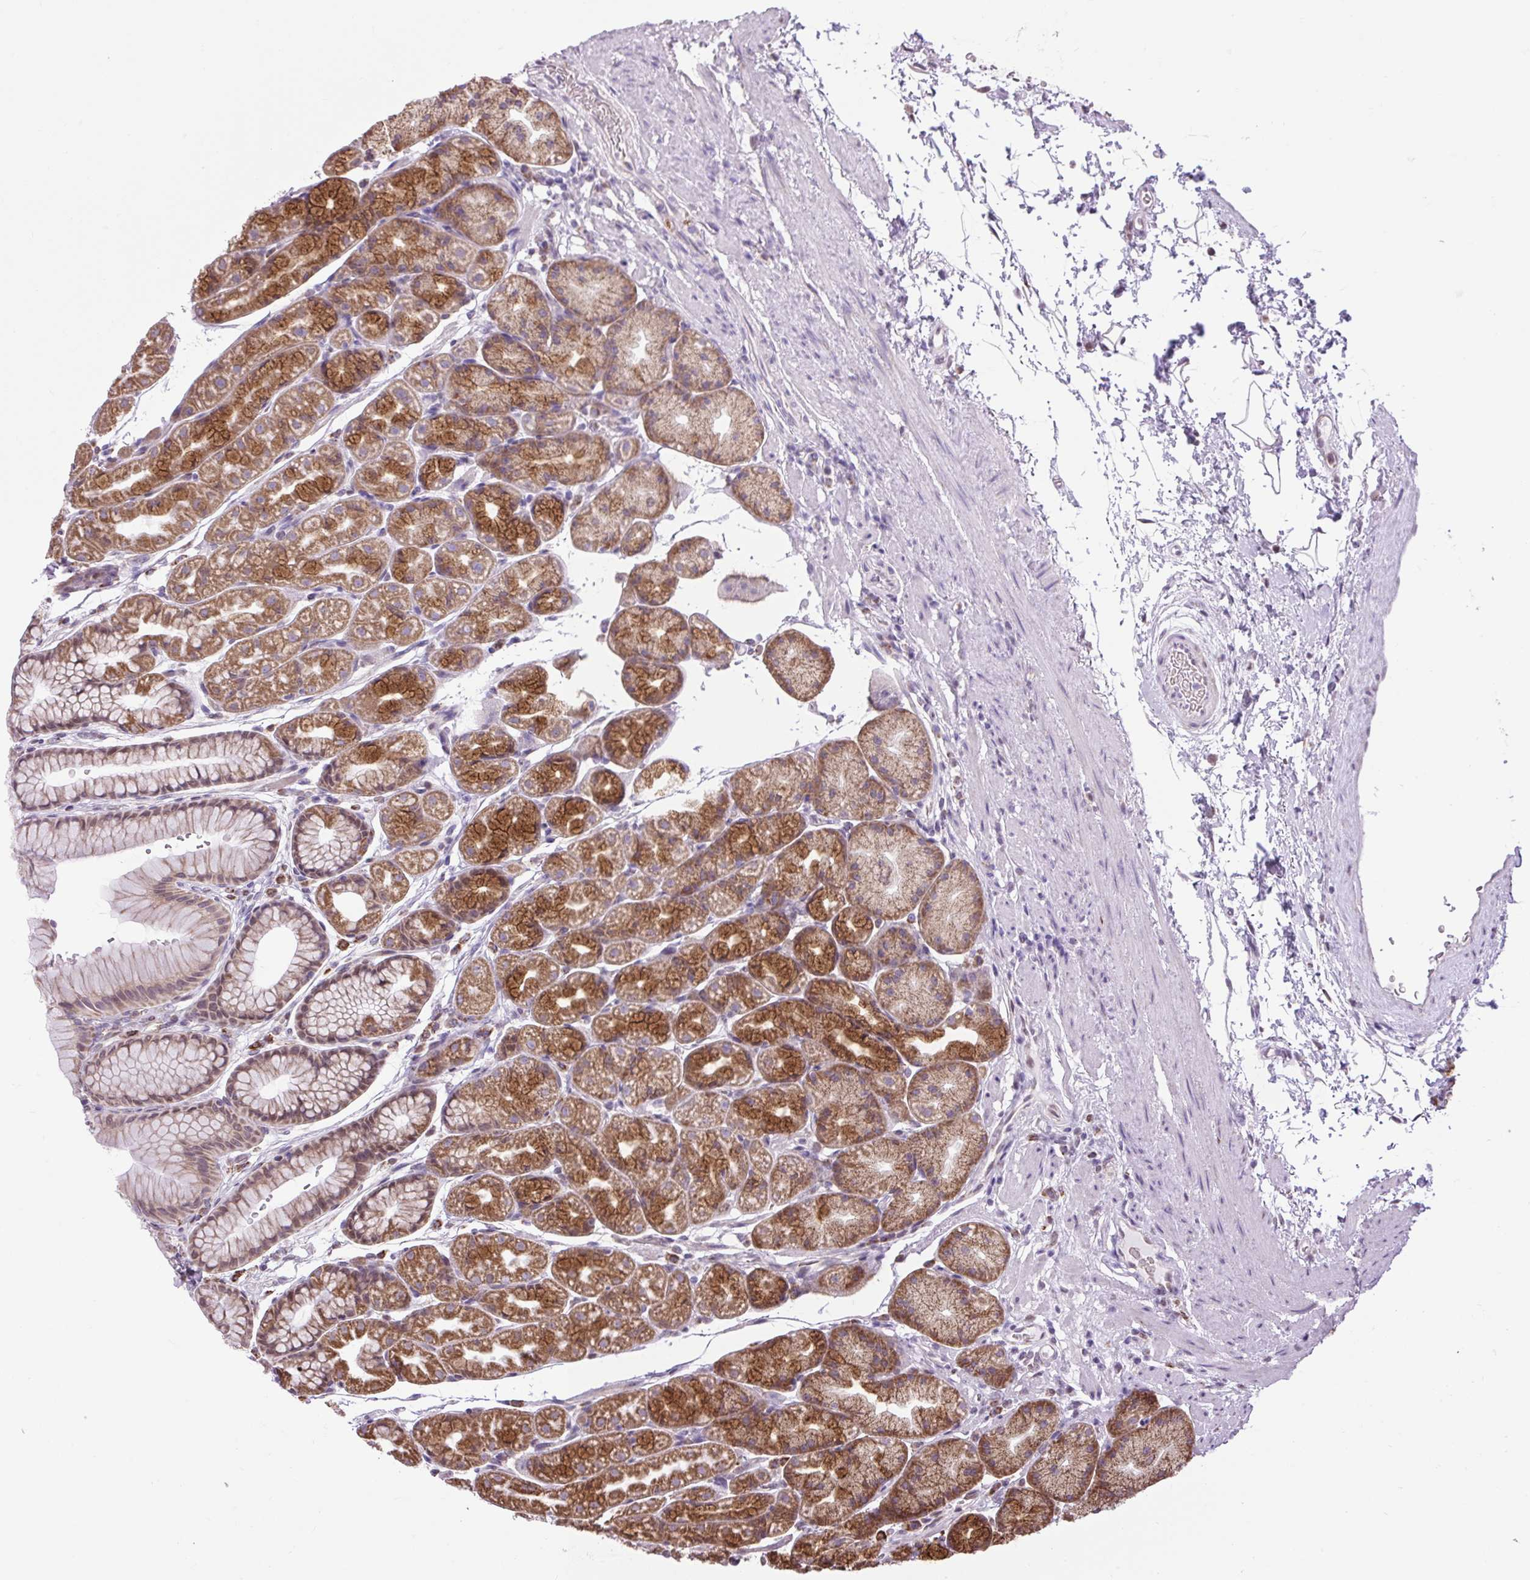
{"staining": {"intensity": "strong", "quantity": ">75%", "location": "cytoplasmic/membranous,nuclear"}, "tissue": "stomach", "cell_type": "Glandular cells", "image_type": "normal", "snomed": [{"axis": "morphology", "description": "Normal tissue, NOS"}, {"axis": "topography", "description": "Stomach, lower"}], "caption": "Unremarkable stomach was stained to show a protein in brown. There is high levels of strong cytoplasmic/membranous,nuclear positivity in about >75% of glandular cells. Using DAB (brown) and hematoxylin (blue) stains, captured at high magnification using brightfield microscopy.", "gene": "SCO2", "patient": {"sex": "male", "age": 67}}